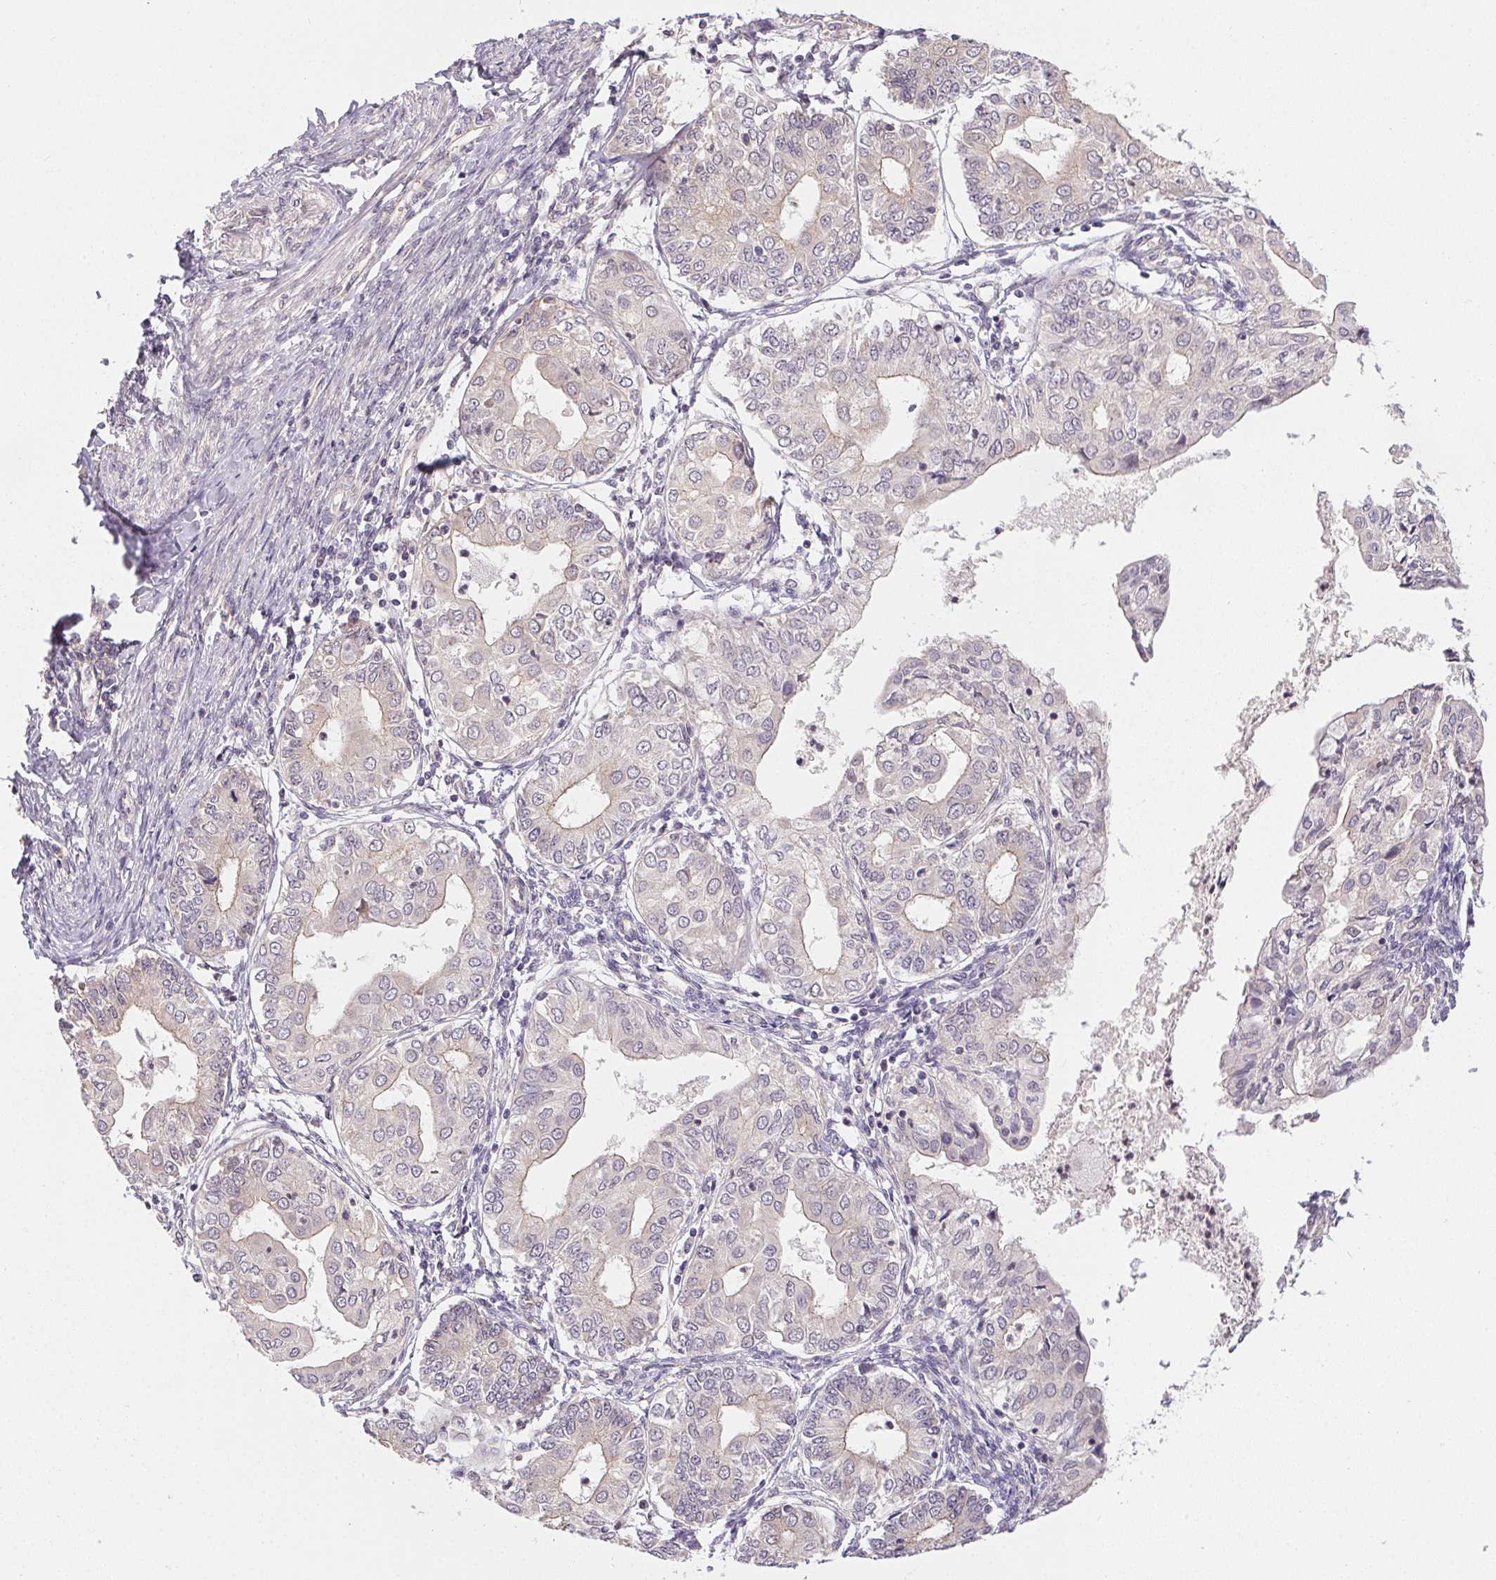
{"staining": {"intensity": "negative", "quantity": "none", "location": "none"}, "tissue": "endometrial cancer", "cell_type": "Tumor cells", "image_type": "cancer", "snomed": [{"axis": "morphology", "description": "Adenocarcinoma, NOS"}, {"axis": "topography", "description": "Endometrium"}], "caption": "Histopathology image shows no significant protein positivity in tumor cells of endometrial cancer. Nuclei are stained in blue.", "gene": "CFAP92", "patient": {"sex": "female", "age": 68}}